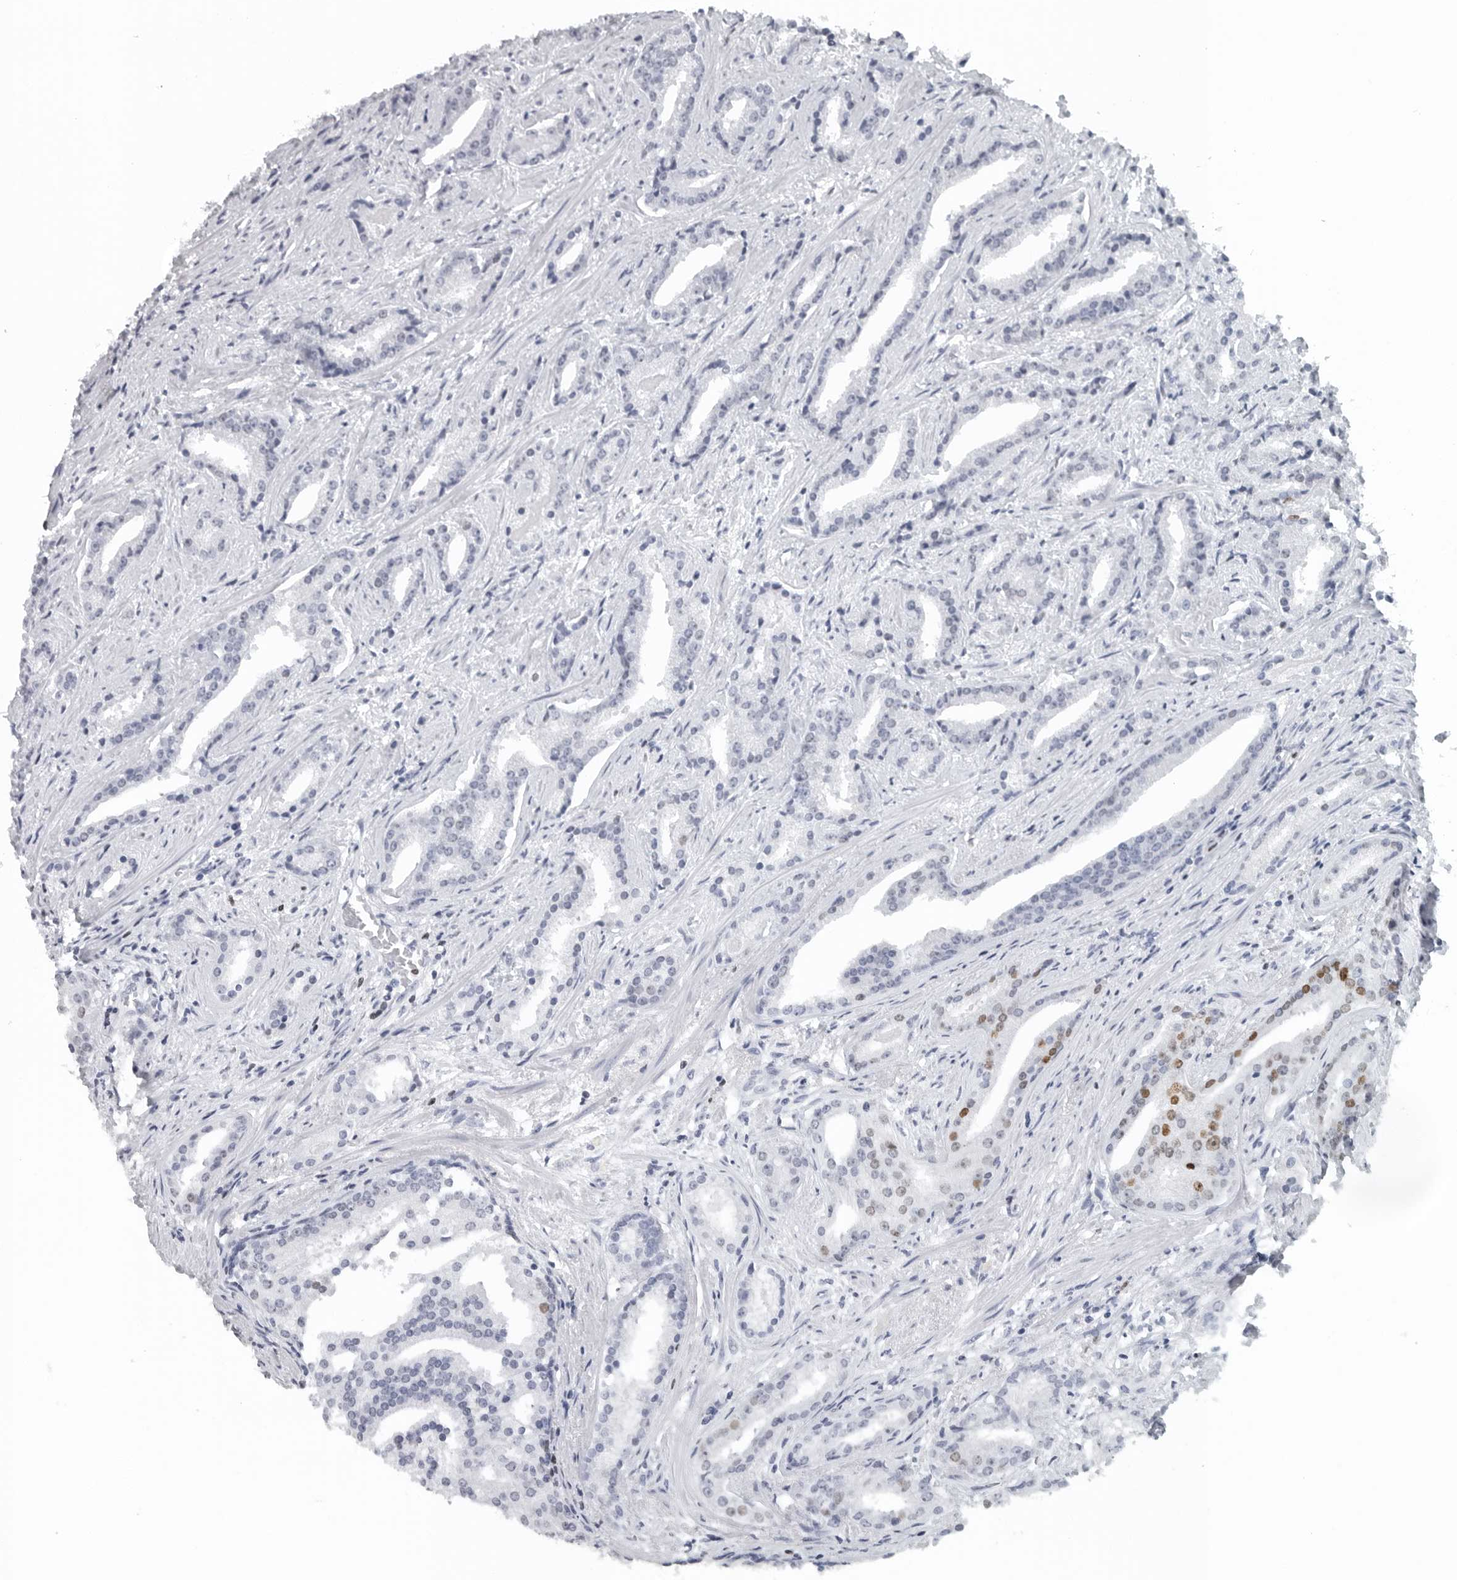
{"staining": {"intensity": "moderate", "quantity": "<25%", "location": "nuclear"}, "tissue": "prostate cancer", "cell_type": "Tumor cells", "image_type": "cancer", "snomed": [{"axis": "morphology", "description": "Adenocarcinoma, Low grade"}, {"axis": "topography", "description": "Prostate"}], "caption": "This histopathology image exhibits IHC staining of human prostate cancer (low-grade adenocarcinoma), with low moderate nuclear expression in approximately <25% of tumor cells.", "gene": "SATB2", "patient": {"sex": "male", "age": 67}}